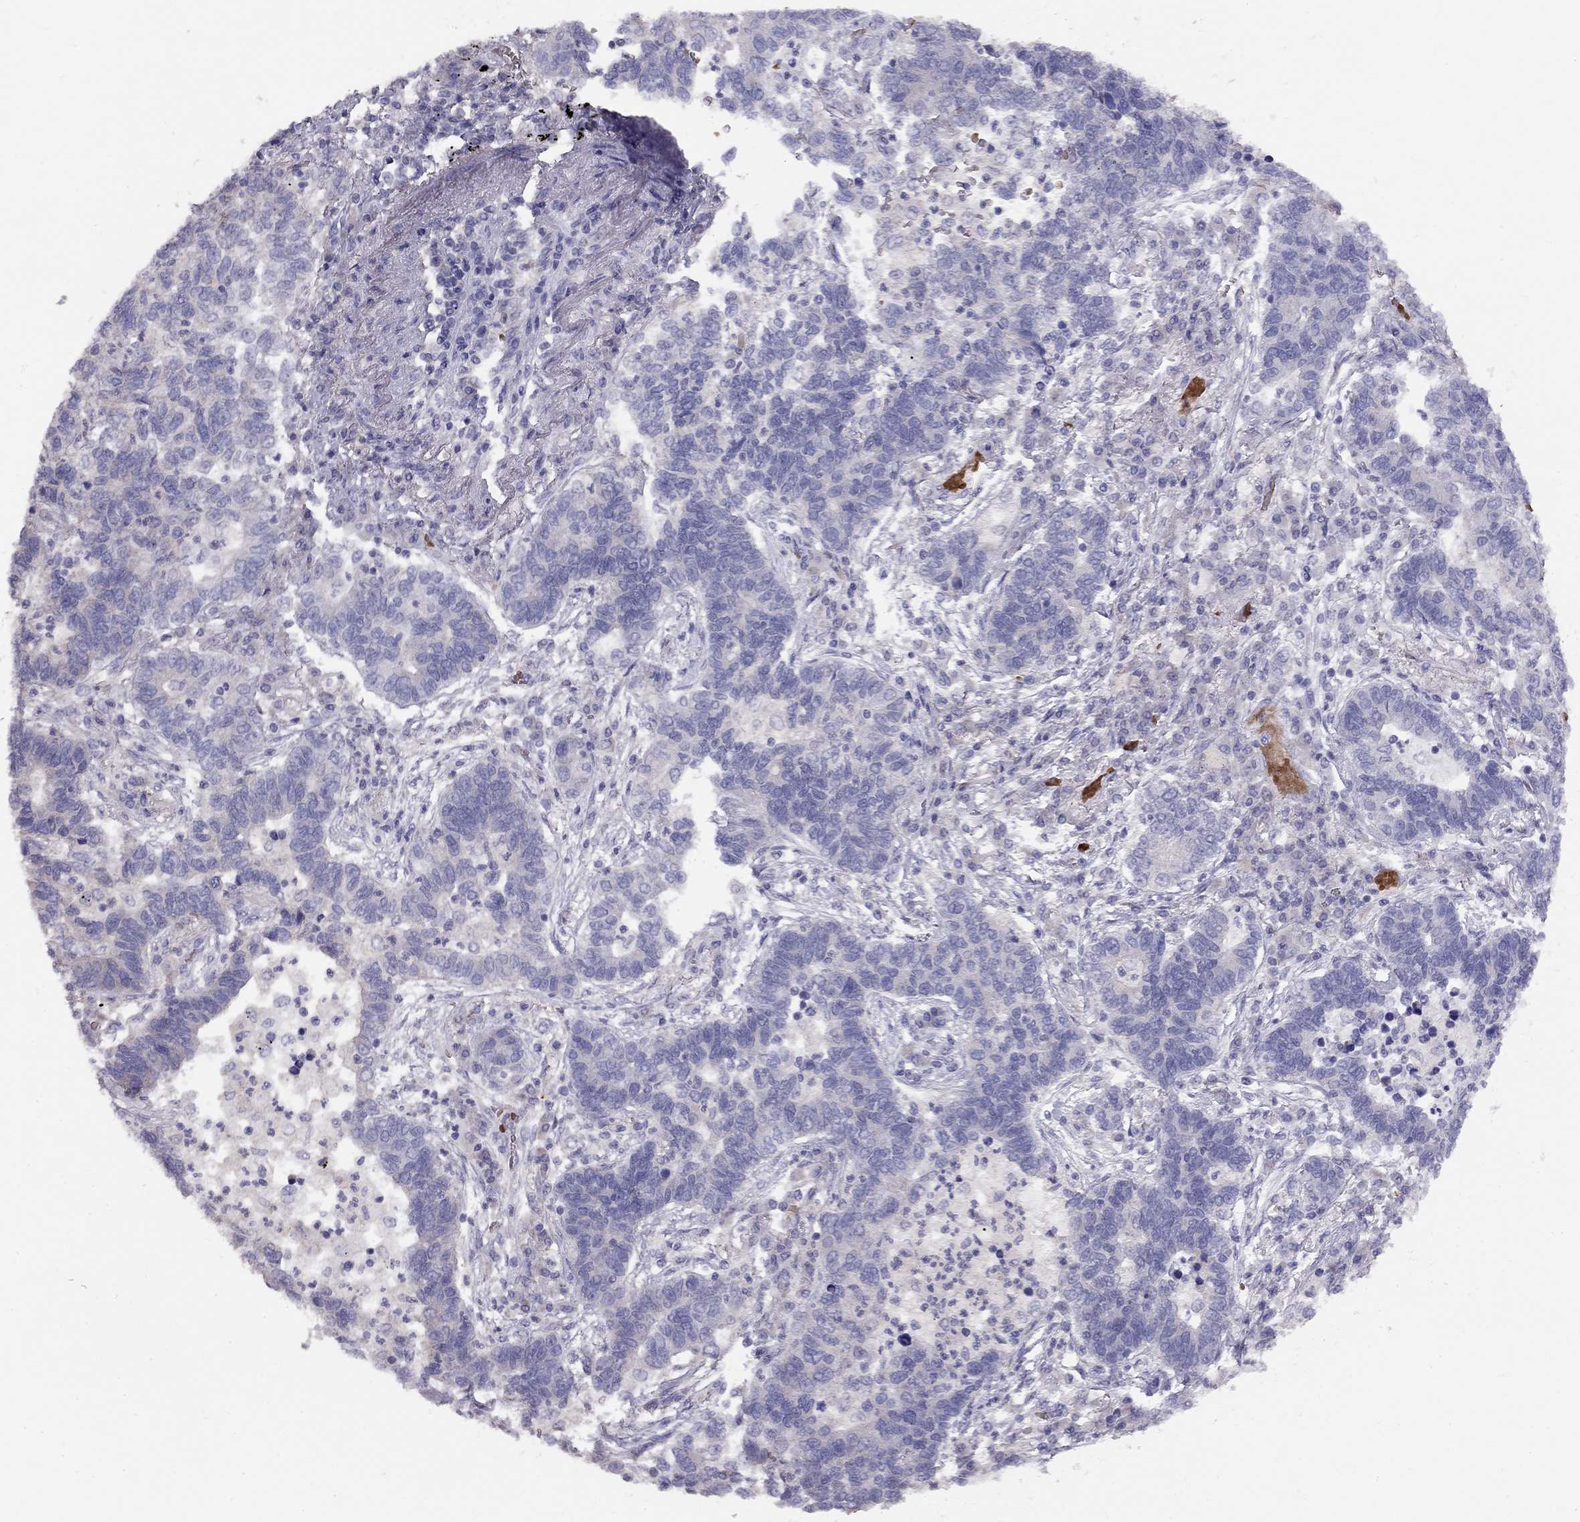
{"staining": {"intensity": "negative", "quantity": "none", "location": "none"}, "tissue": "lung cancer", "cell_type": "Tumor cells", "image_type": "cancer", "snomed": [{"axis": "morphology", "description": "Adenocarcinoma, NOS"}, {"axis": "topography", "description": "Lung"}], "caption": "High magnification brightfield microscopy of lung adenocarcinoma stained with DAB (brown) and counterstained with hematoxylin (blue): tumor cells show no significant expression. (Brightfield microscopy of DAB (3,3'-diaminobenzidine) immunohistochemistry at high magnification).", "gene": "RHD", "patient": {"sex": "female", "age": 57}}